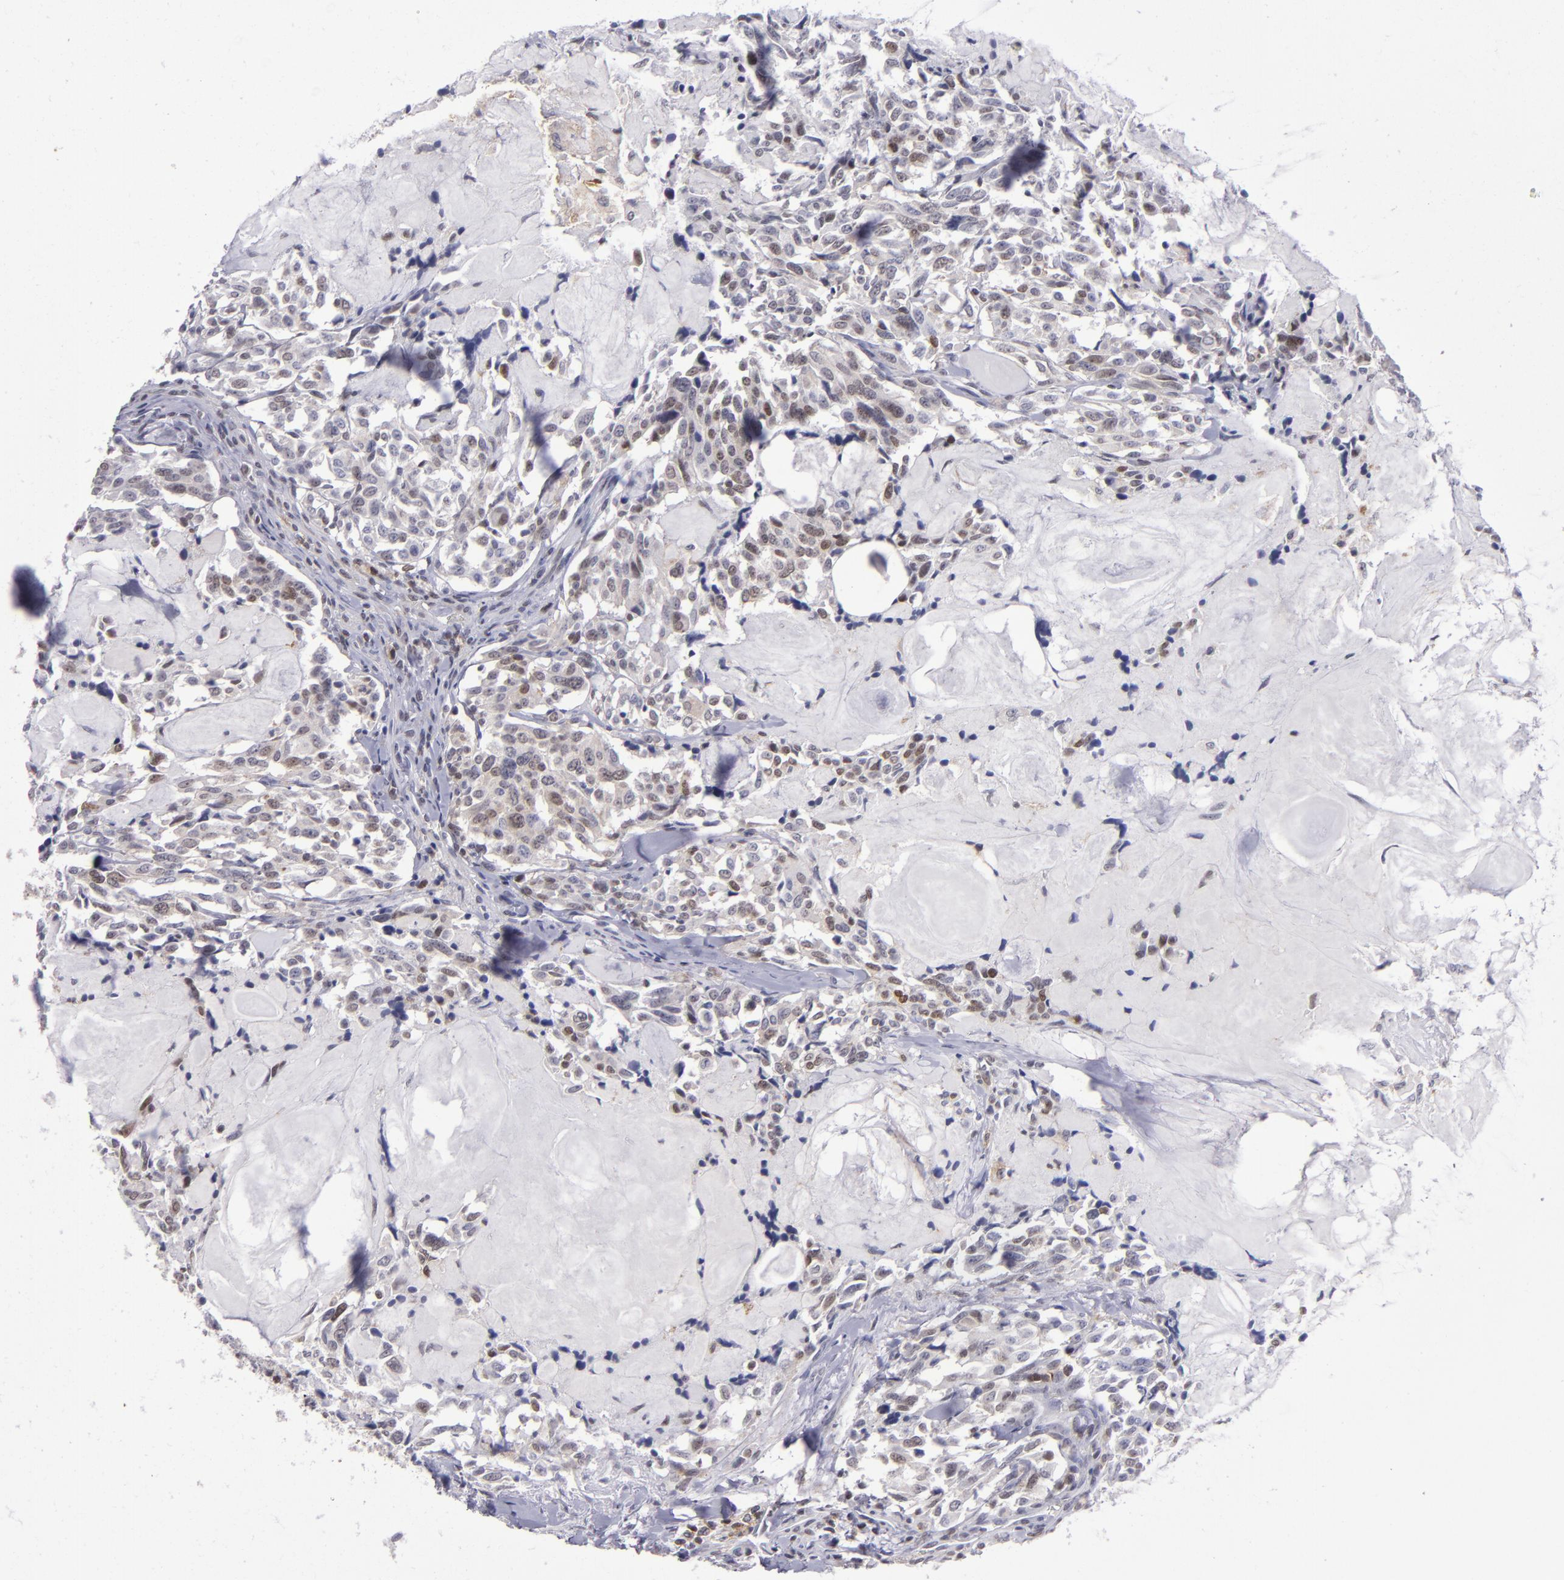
{"staining": {"intensity": "weak", "quantity": "25%-75%", "location": "cytoplasmic/membranous"}, "tissue": "thyroid cancer", "cell_type": "Tumor cells", "image_type": "cancer", "snomed": [{"axis": "morphology", "description": "Carcinoma, NOS"}, {"axis": "morphology", "description": "Carcinoid, malignant, NOS"}, {"axis": "topography", "description": "Thyroid gland"}], "caption": "Brown immunohistochemical staining in human malignant carcinoid (thyroid) shows weak cytoplasmic/membranous positivity in approximately 25%-75% of tumor cells. Using DAB (brown) and hematoxylin (blue) stains, captured at high magnification using brightfield microscopy.", "gene": "MGMT", "patient": {"sex": "male", "age": 33}}